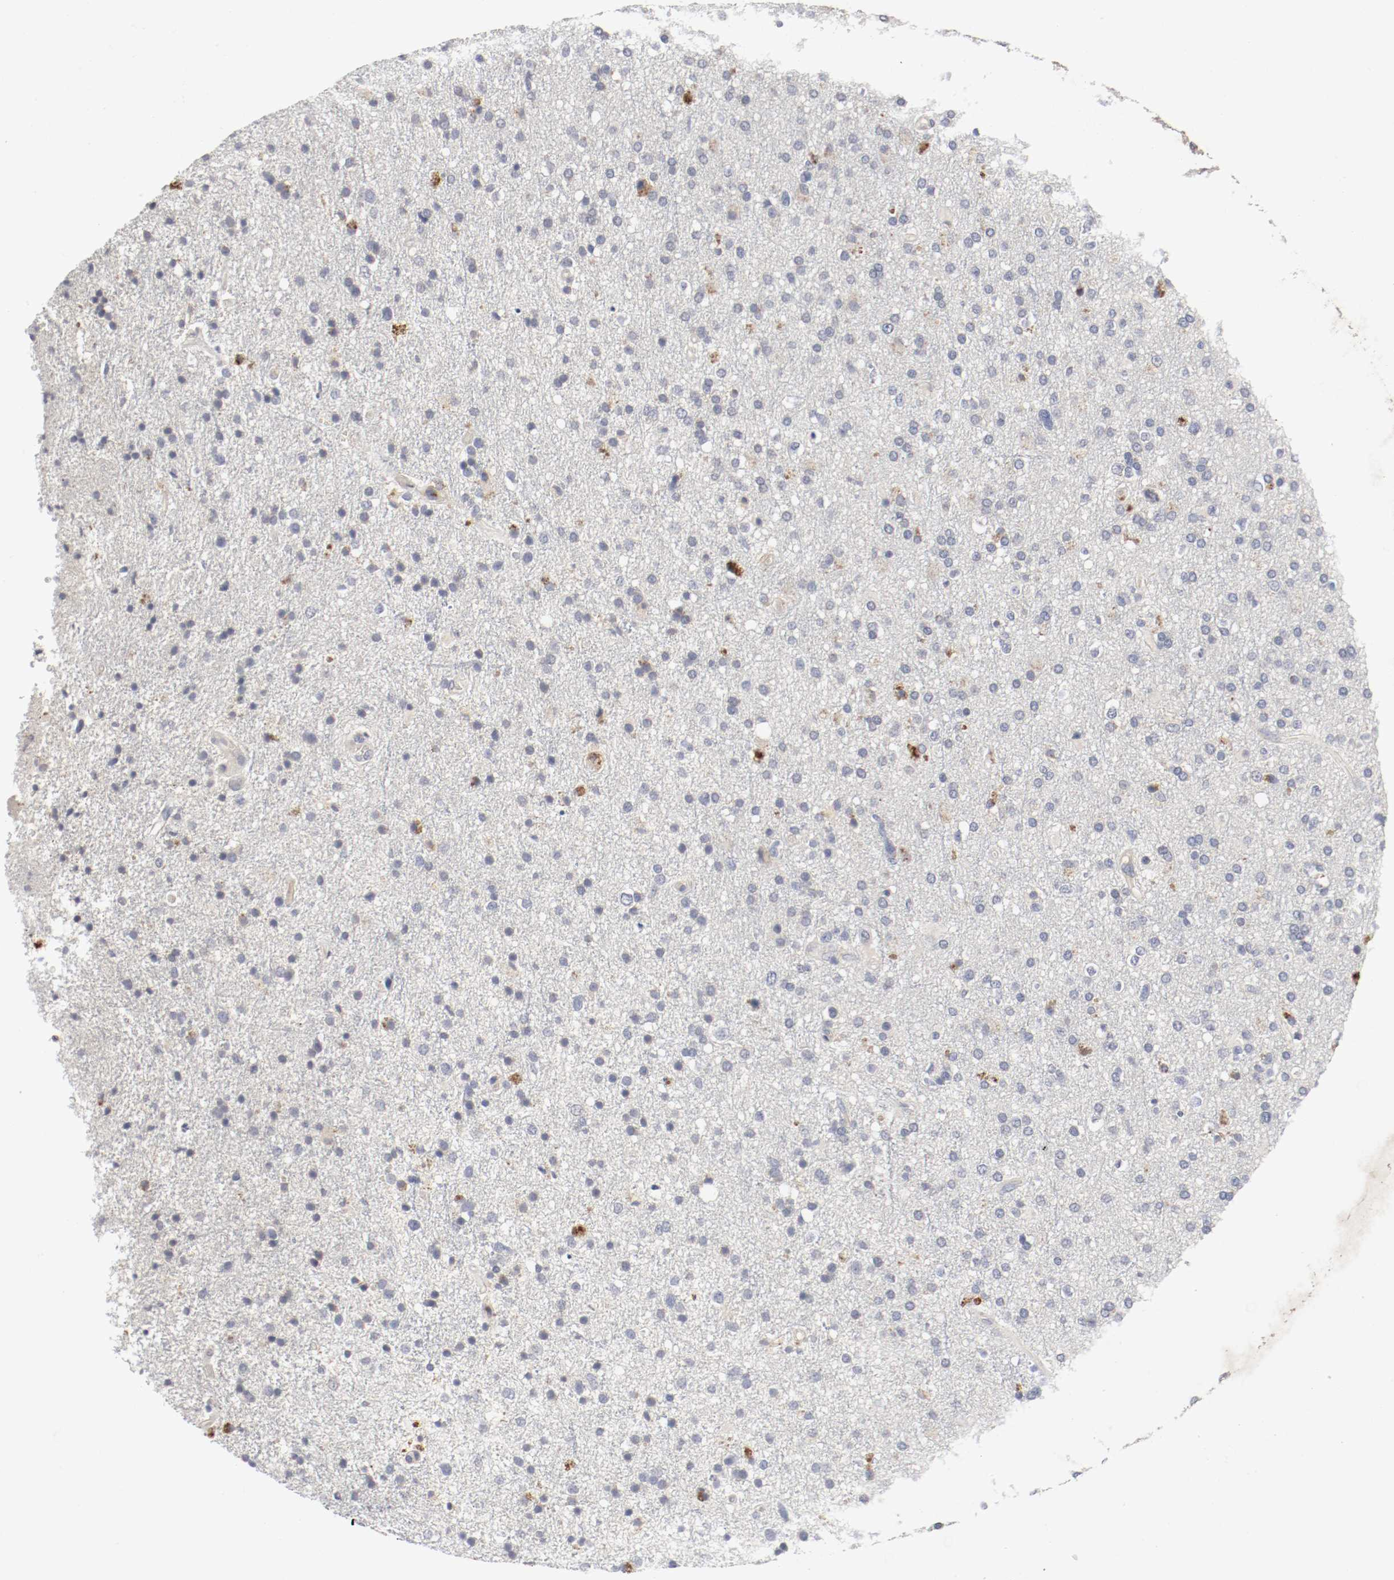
{"staining": {"intensity": "weak", "quantity": "25%-75%", "location": "cytoplasmic/membranous"}, "tissue": "glioma", "cell_type": "Tumor cells", "image_type": "cancer", "snomed": [{"axis": "morphology", "description": "Glioma, malignant, High grade"}, {"axis": "topography", "description": "Brain"}], "caption": "Protein analysis of glioma tissue shows weak cytoplasmic/membranous staining in approximately 25%-75% of tumor cells. (brown staining indicates protein expression, while blue staining denotes nuclei).", "gene": "REN", "patient": {"sex": "male", "age": 33}}